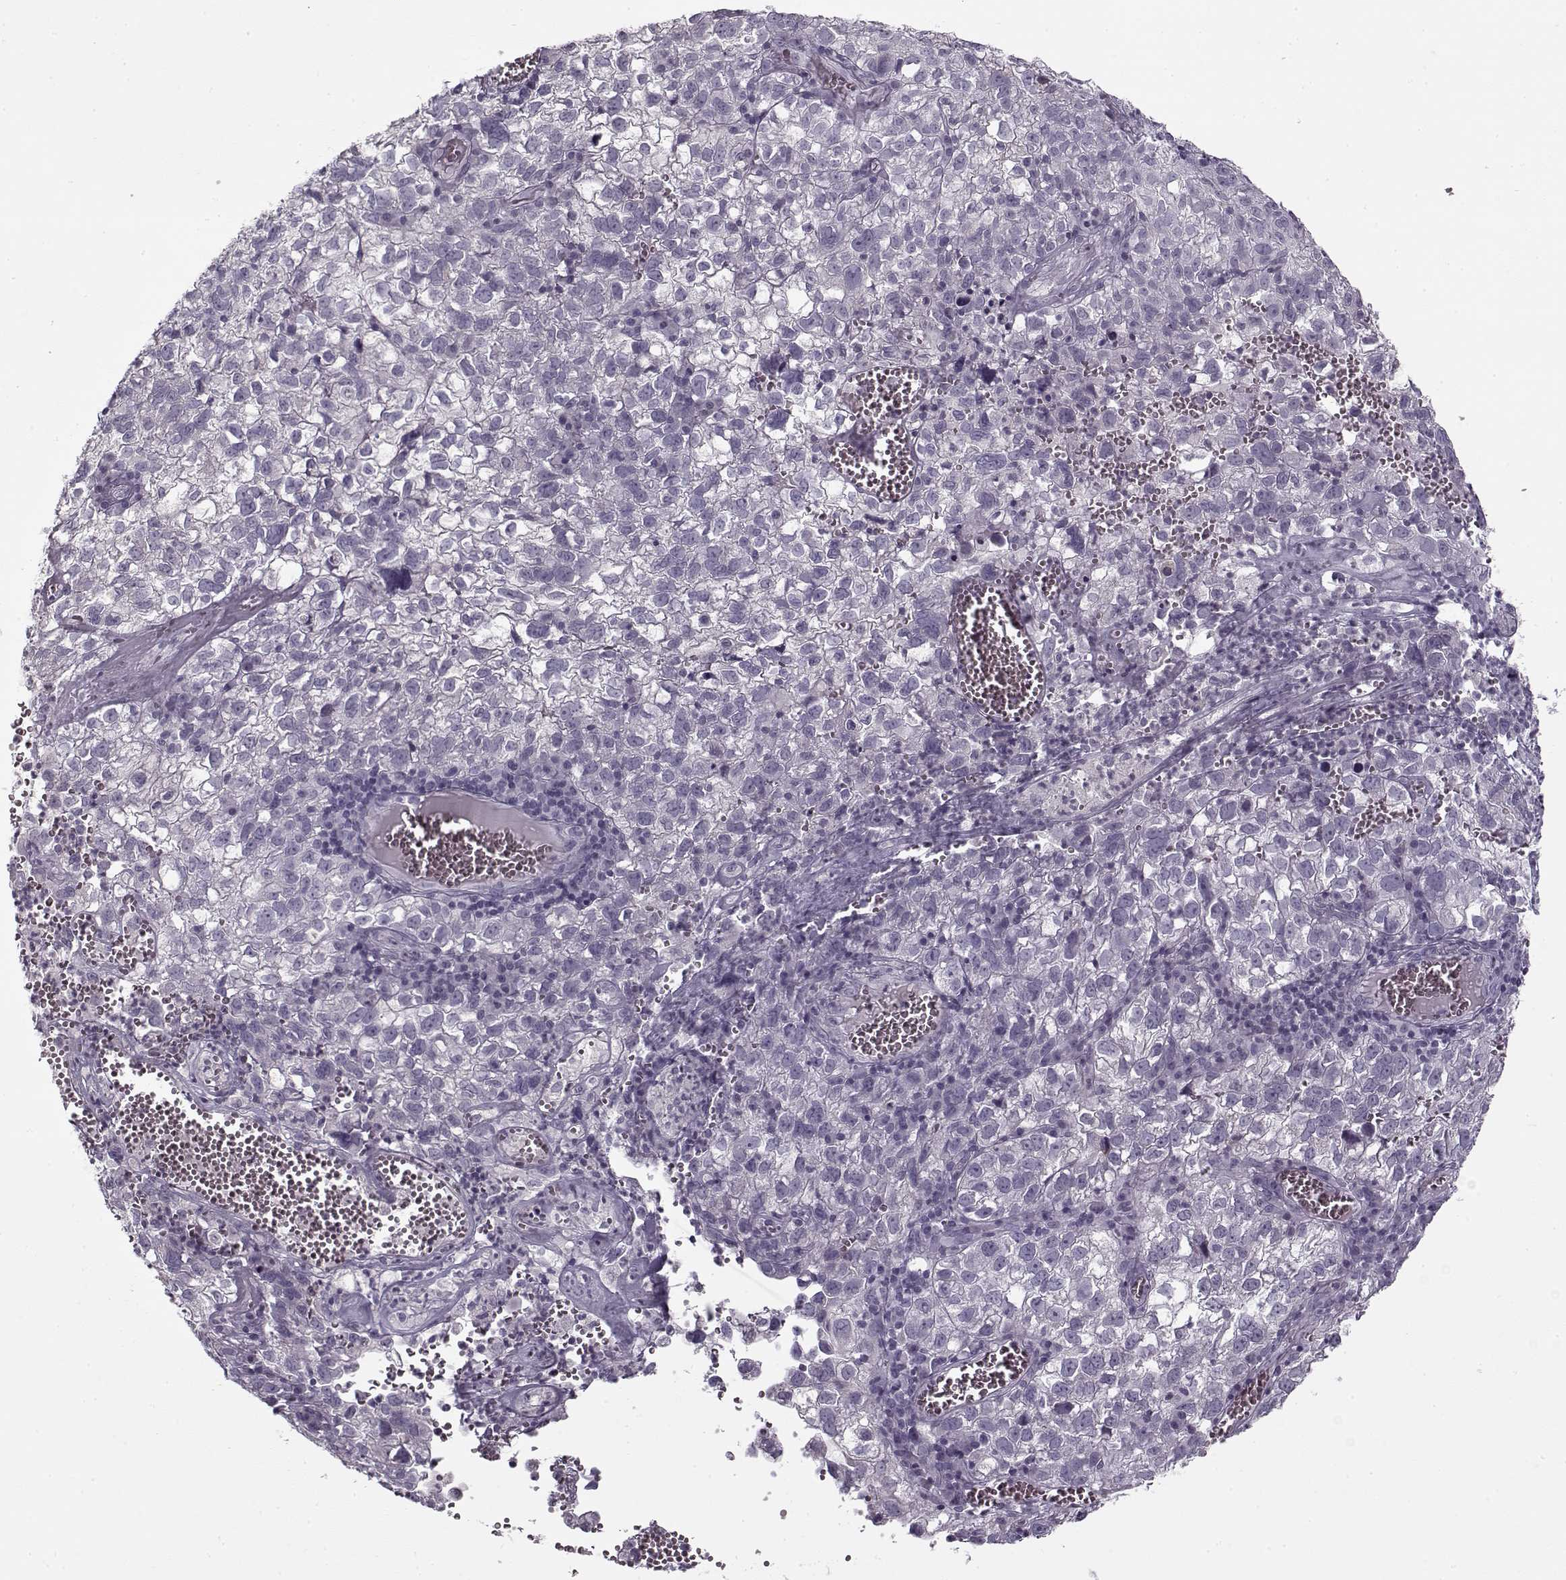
{"staining": {"intensity": "negative", "quantity": "none", "location": "none"}, "tissue": "cervical cancer", "cell_type": "Tumor cells", "image_type": "cancer", "snomed": [{"axis": "morphology", "description": "Squamous cell carcinoma, NOS"}, {"axis": "topography", "description": "Cervix"}], "caption": "The histopathology image reveals no staining of tumor cells in squamous cell carcinoma (cervical).", "gene": "PNMT", "patient": {"sex": "female", "age": 55}}